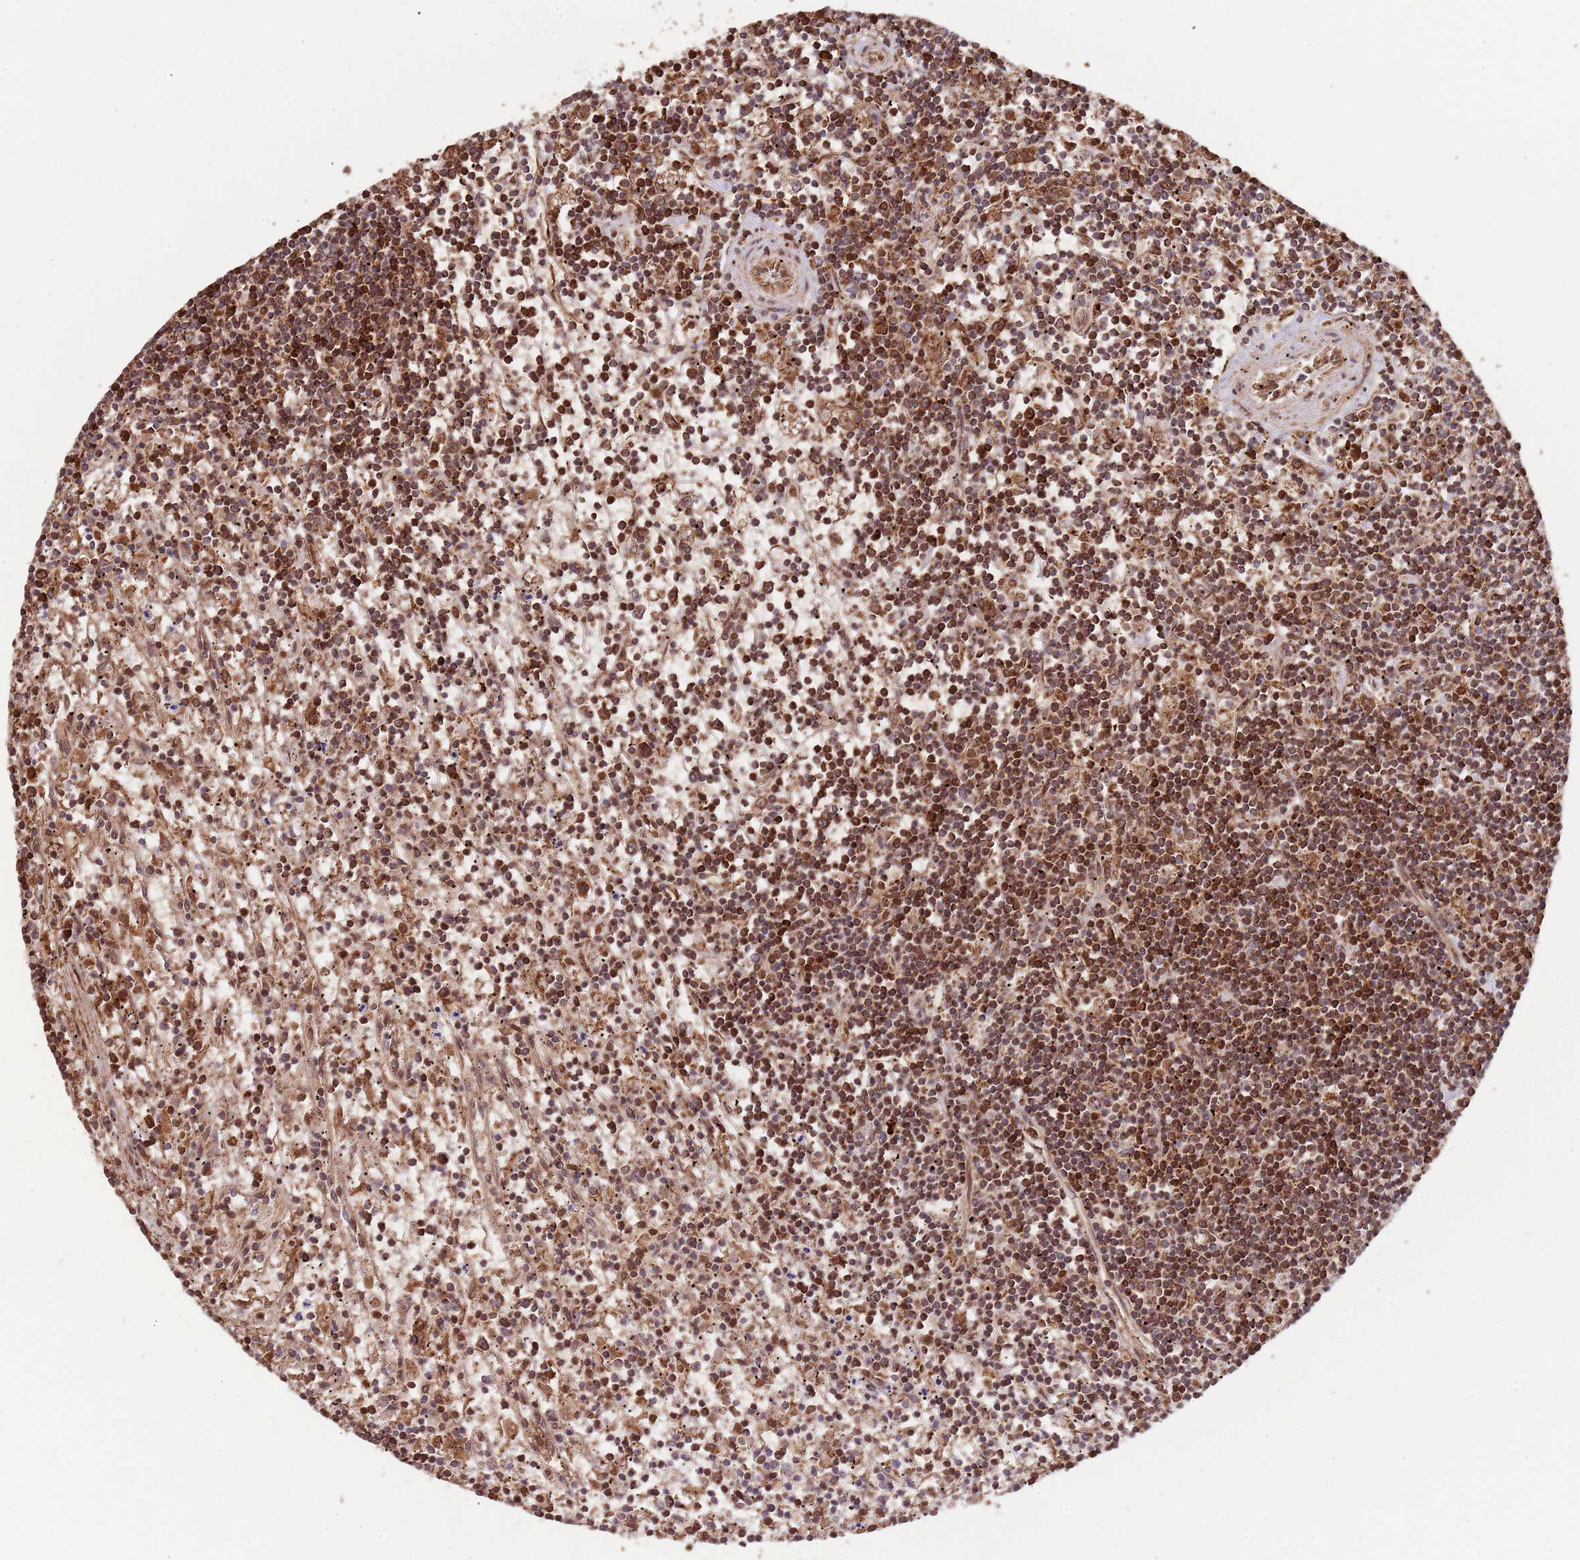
{"staining": {"intensity": "moderate", "quantity": ">75%", "location": "cytoplasmic/membranous,nuclear"}, "tissue": "lymphoma", "cell_type": "Tumor cells", "image_type": "cancer", "snomed": [{"axis": "morphology", "description": "Malignant lymphoma, non-Hodgkin's type, Low grade"}, {"axis": "topography", "description": "Spleen"}], "caption": "Low-grade malignant lymphoma, non-Hodgkin's type stained with DAB immunohistochemistry displays medium levels of moderate cytoplasmic/membranous and nuclear positivity in about >75% of tumor cells.", "gene": "DCHS1", "patient": {"sex": "male", "age": 76}}